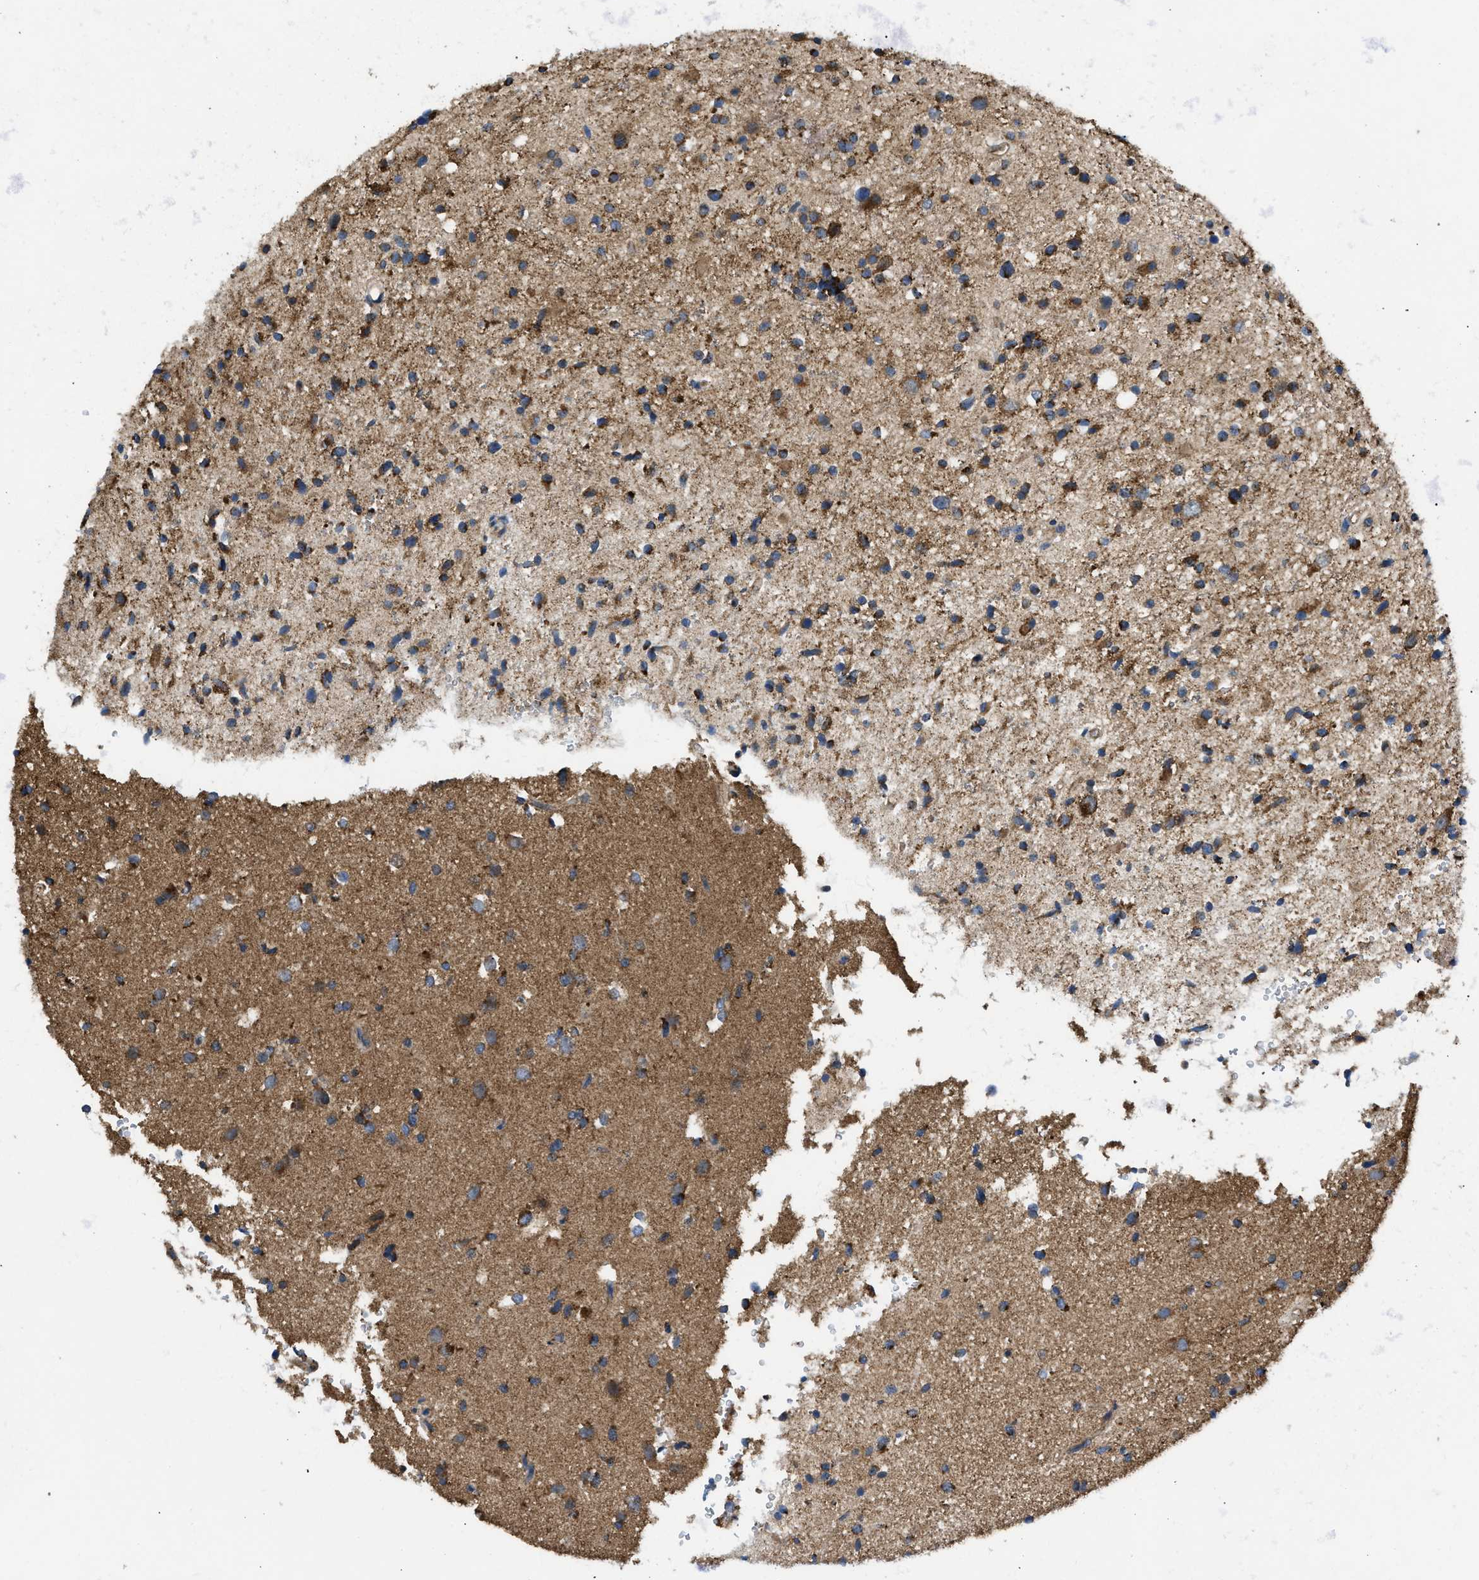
{"staining": {"intensity": "strong", "quantity": ">75%", "location": "cytoplasmic/membranous"}, "tissue": "glioma", "cell_type": "Tumor cells", "image_type": "cancer", "snomed": [{"axis": "morphology", "description": "Glioma, malignant, High grade"}, {"axis": "topography", "description": "Brain"}], "caption": "Immunohistochemical staining of high-grade glioma (malignant) shows high levels of strong cytoplasmic/membranous expression in approximately >75% of tumor cells.", "gene": "OPTN", "patient": {"sex": "male", "age": 33}}